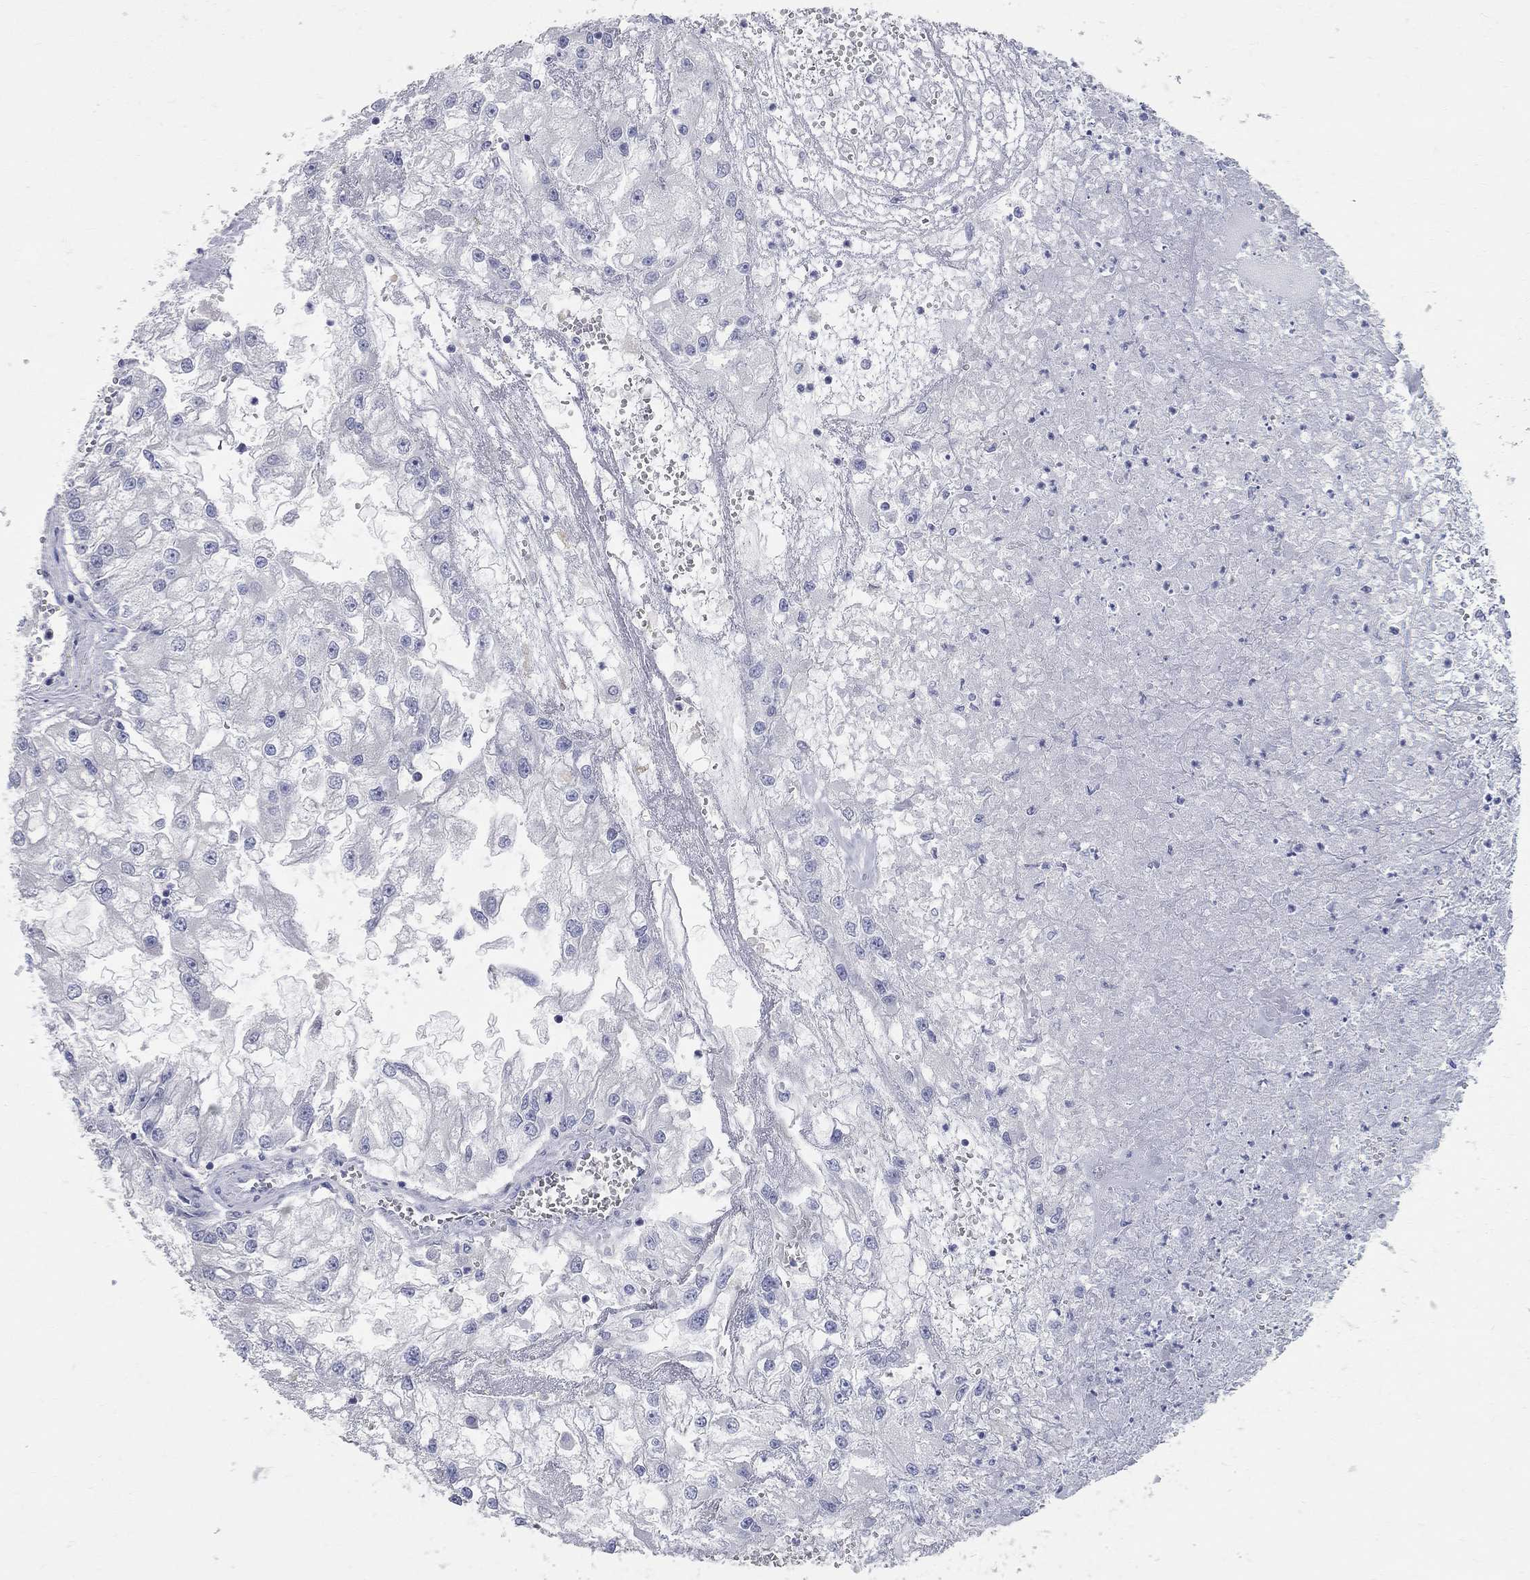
{"staining": {"intensity": "negative", "quantity": "none", "location": "none"}, "tissue": "renal cancer", "cell_type": "Tumor cells", "image_type": "cancer", "snomed": [{"axis": "morphology", "description": "Adenocarcinoma, NOS"}, {"axis": "topography", "description": "Kidney"}], "caption": "High magnification brightfield microscopy of adenocarcinoma (renal) stained with DAB (3,3'-diaminobenzidine) (brown) and counterstained with hematoxylin (blue): tumor cells show no significant positivity.", "gene": "AOX1", "patient": {"sex": "male", "age": 59}}